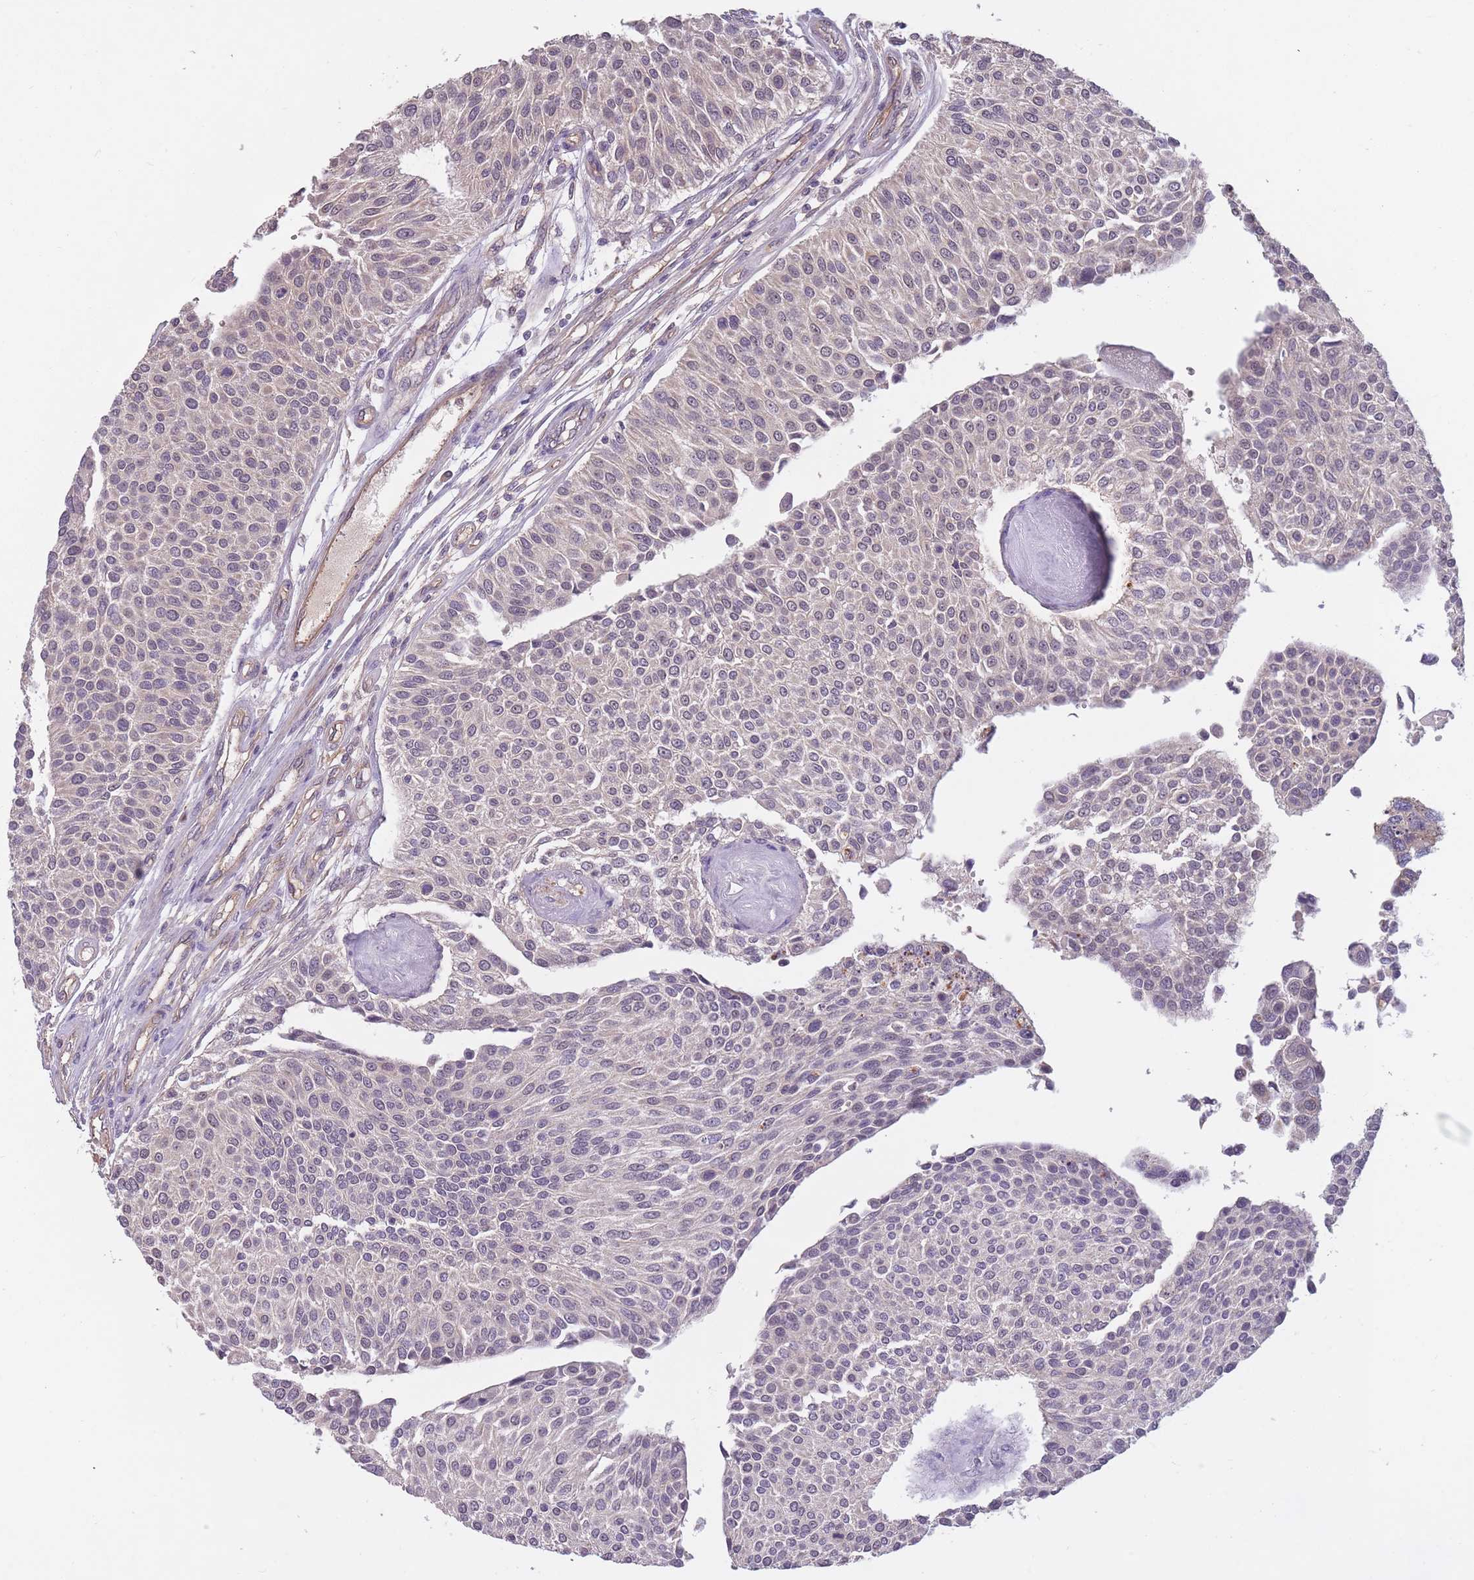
{"staining": {"intensity": "negative", "quantity": "none", "location": "none"}, "tissue": "urothelial cancer", "cell_type": "Tumor cells", "image_type": "cancer", "snomed": [{"axis": "morphology", "description": "Urothelial carcinoma, NOS"}, {"axis": "topography", "description": "Urinary bladder"}], "caption": "An immunohistochemistry histopathology image of urothelial cancer is shown. There is no staining in tumor cells of urothelial cancer.", "gene": "KIAA1755", "patient": {"sex": "male", "age": 55}}